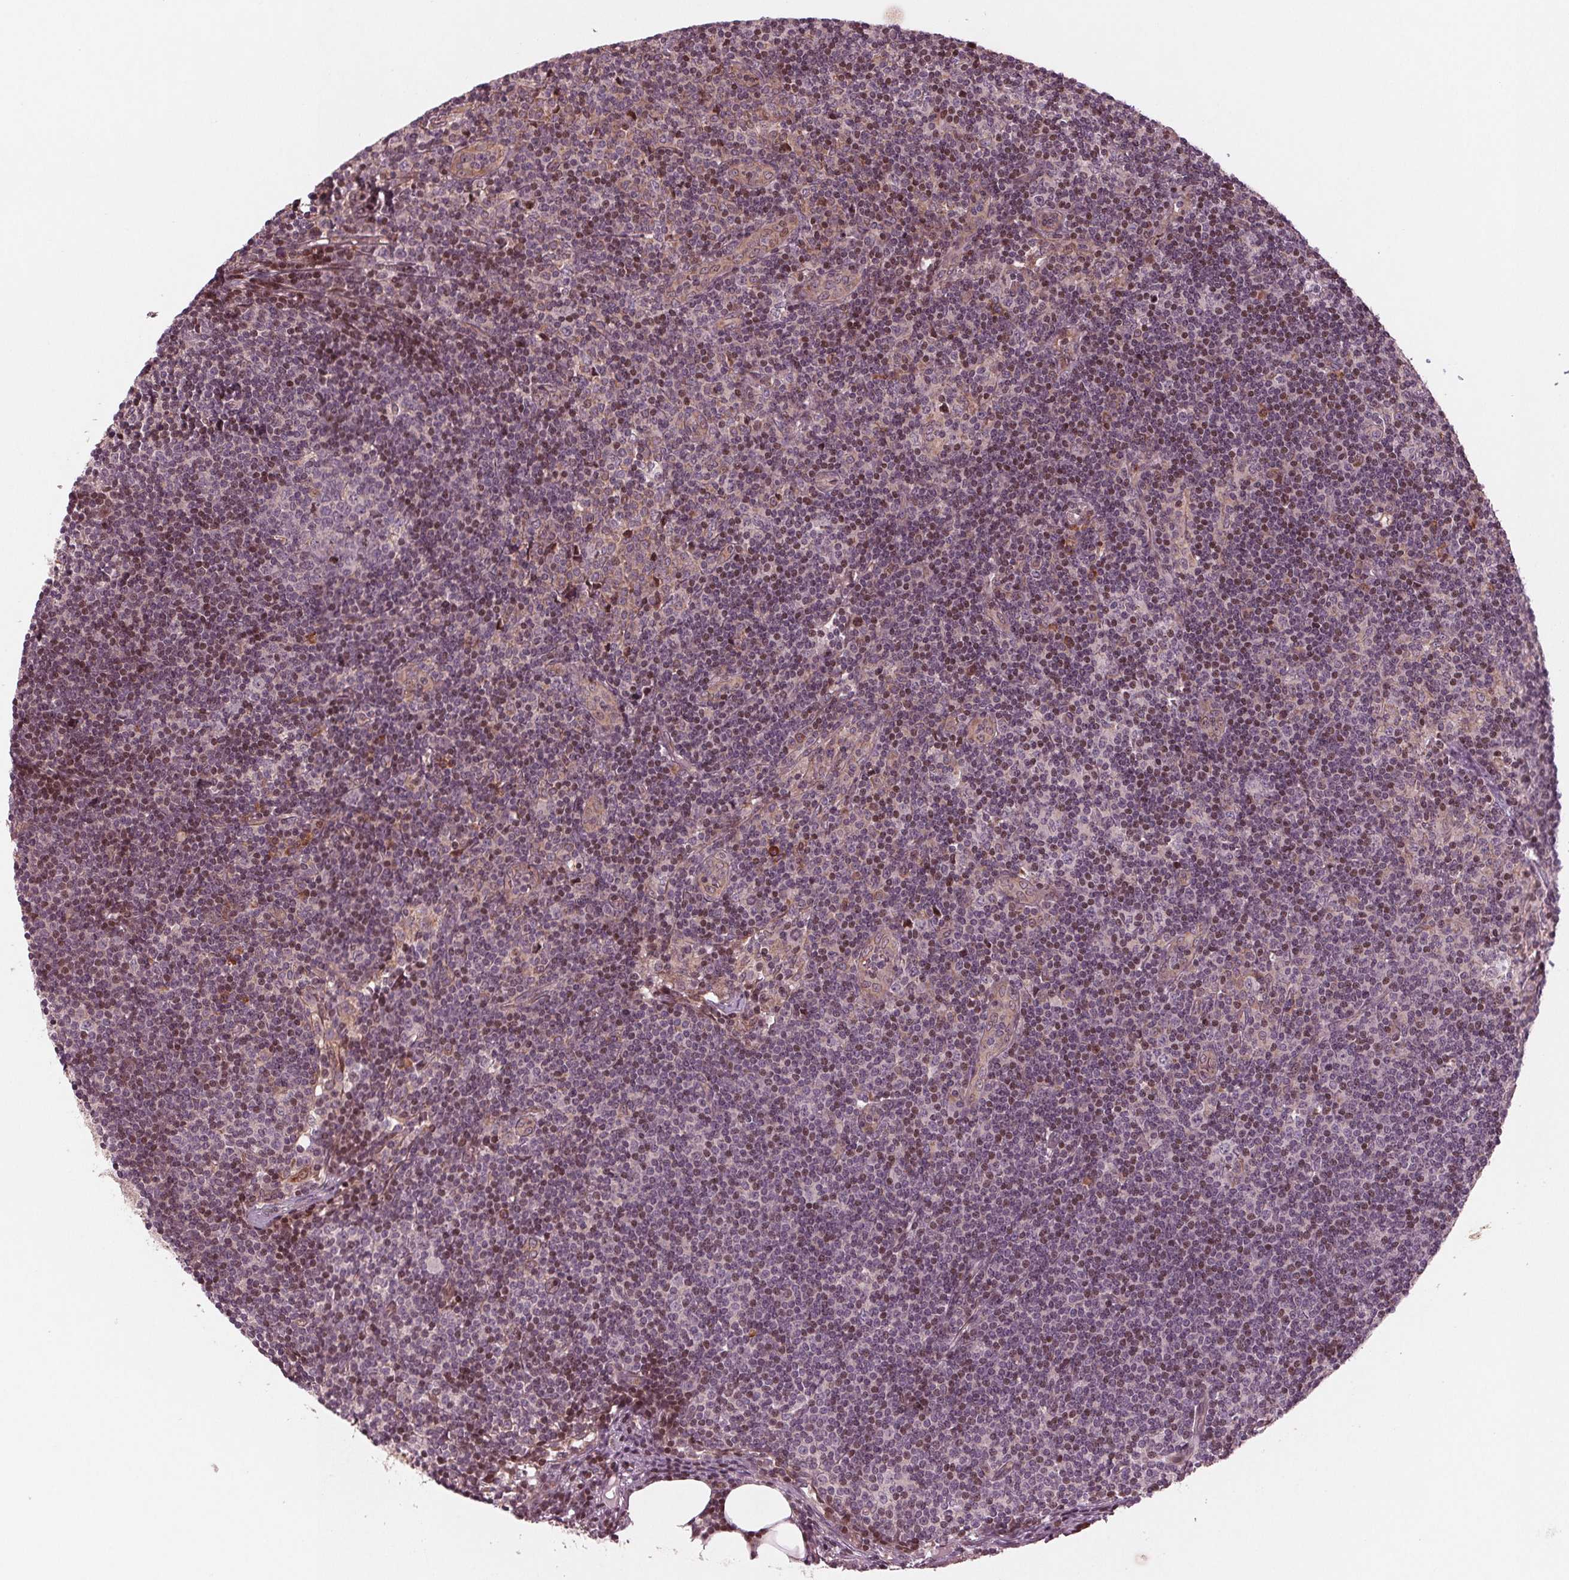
{"staining": {"intensity": "moderate", "quantity": "<25%", "location": "nuclear"}, "tissue": "lymph node", "cell_type": "Germinal center cells", "image_type": "normal", "snomed": [{"axis": "morphology", "description": "Normal tissue, NOS"}, {"axis": "topography", "description": "Lymph node"}], "caption": "Germinal center cells demonstrate moderate nuclear positivity in about <25% of cells in normal lymph node.", "gene": "CMIP", "patient": {"sex": "female", "age": 41}}